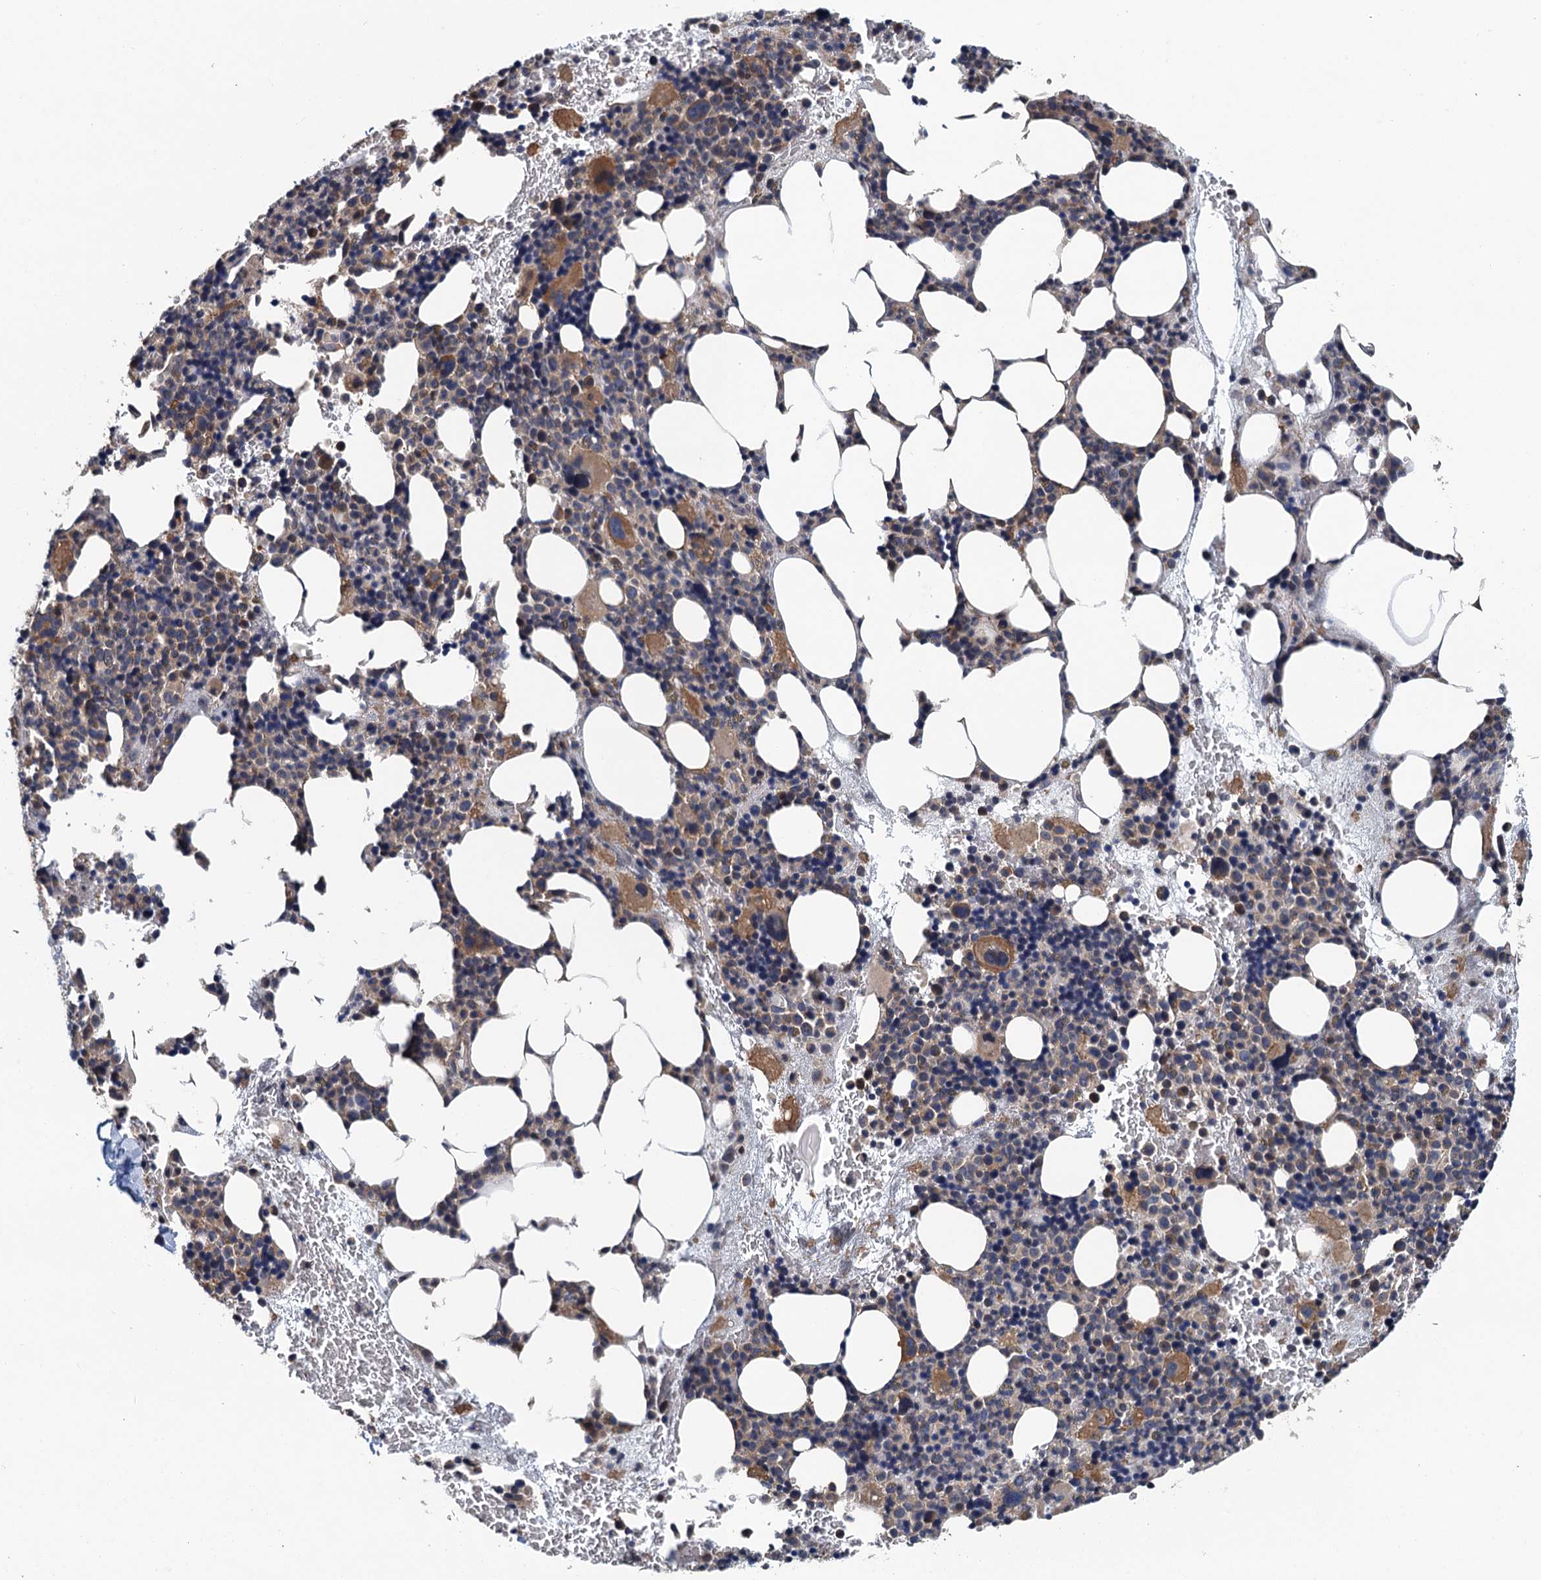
{"staining": {"intensity": "moderate", "quantity": "<25%", "location": "cytoplasmic/membranous"}, "tissue": "bone marrow", "cell_type": "Hematopoietic cells", "image_type": "normal", "snomed": [{"axis": "morphology", "description": "Normal tissue, NOS"}, {"axis": "topography", "description": "Bone marrow"}], "caption": "About <25% of hematopoietic cells in normal bone marrow reveal moderate cytoplasmic/membranous protein positivity as visualized by brown immunohistochemical staining.", "gene": "MEAK7", "patient": {"sex": "male", "age": 89}}